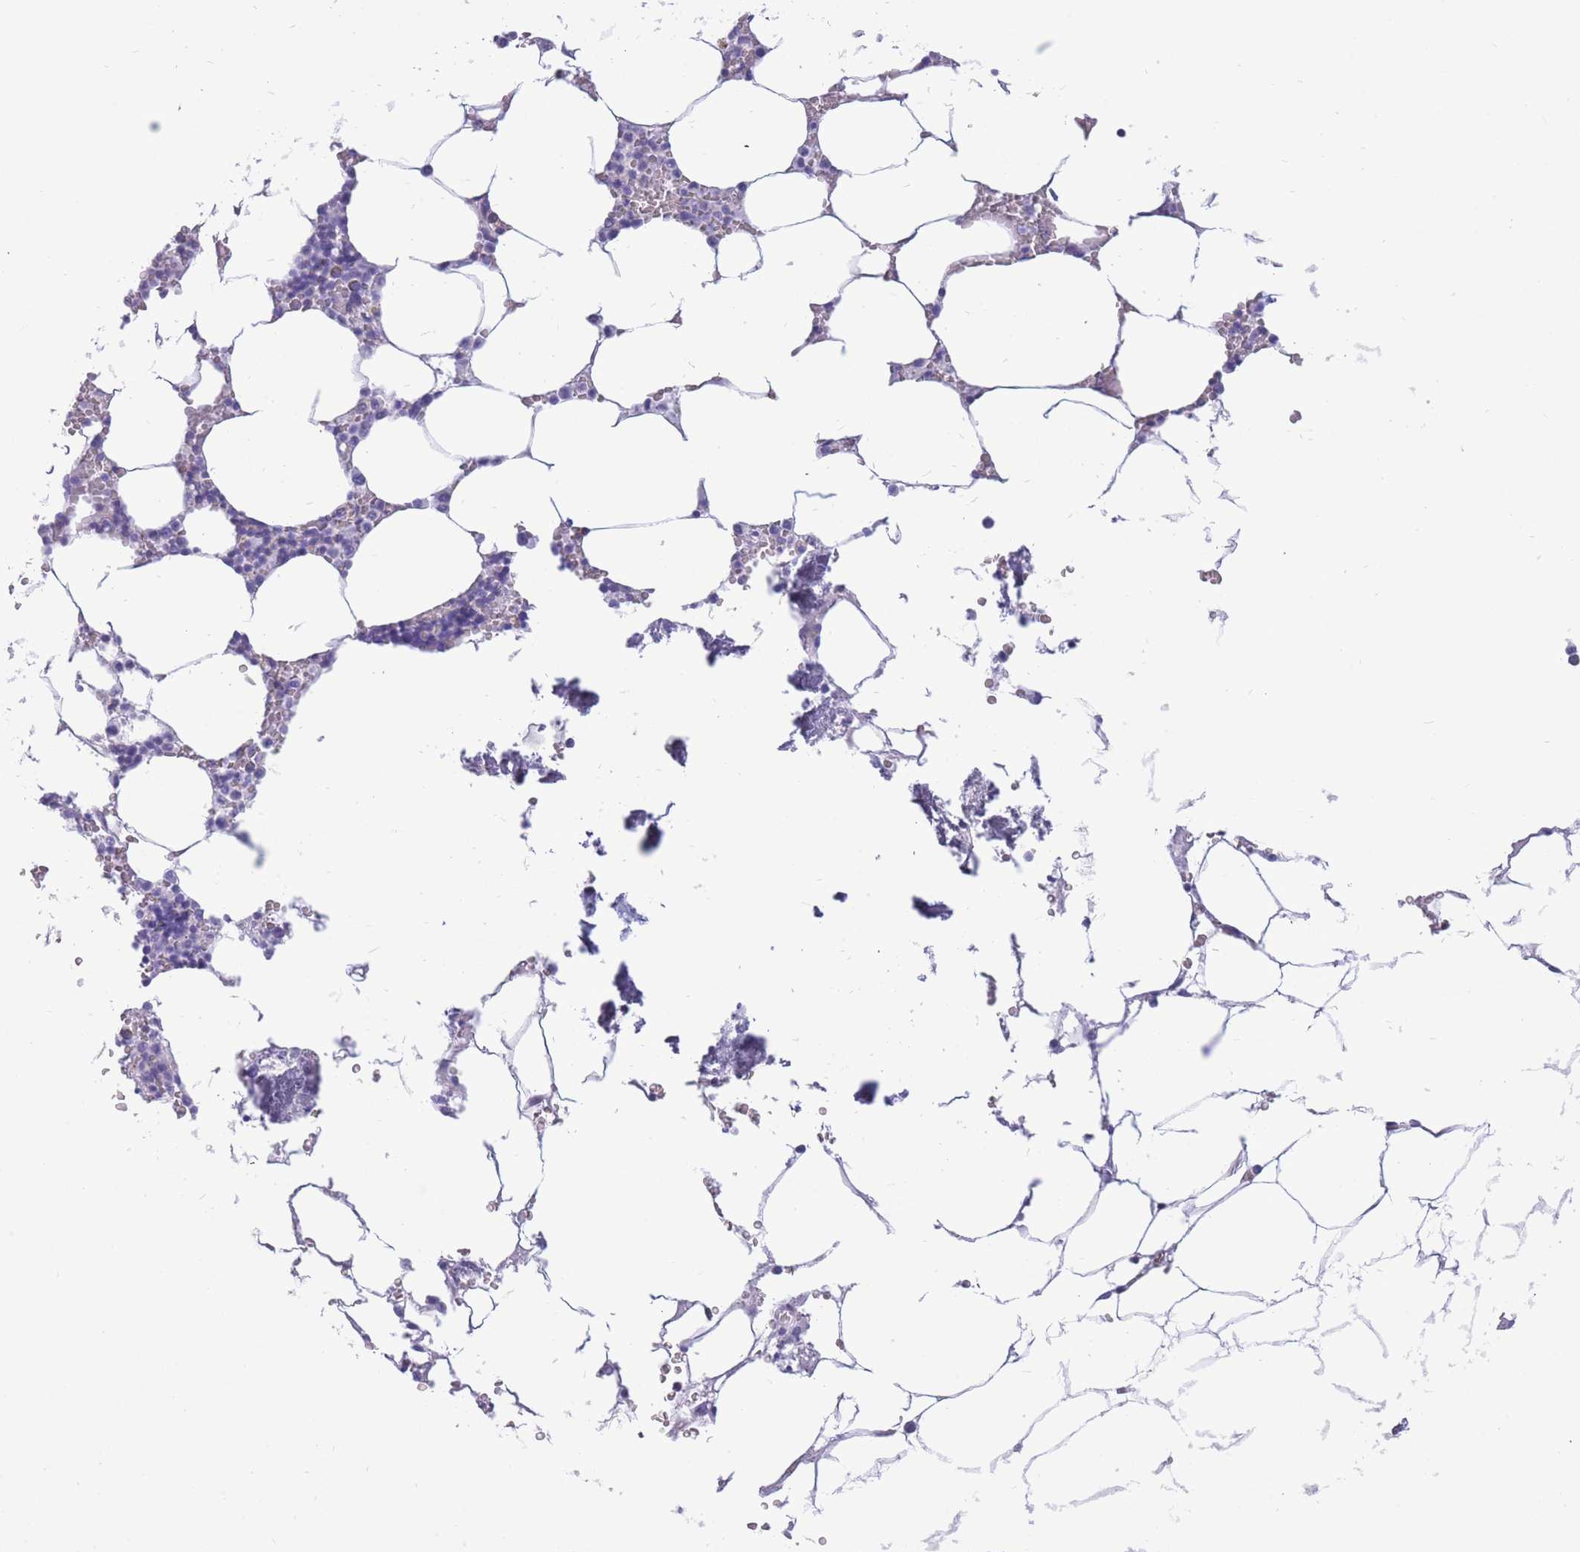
{"staining": {"intensity": "negative", "quantity": "none", "location": "none"}, "tissue": "bone marrow", "cell_type": "Hematopoietic cells", "image_type": "normal", "snomed": [{"axis": "morphology", "description": "Normal tissue, NOS"}, {"axis": "topography", "description": "Bone marrow"}], "caption": "Micrograph shows no significant protein positivity in hematopoietic cells of normal bone marrow.", "gene": "INTS2", "patient": {"sex": "male", "age": 70}}